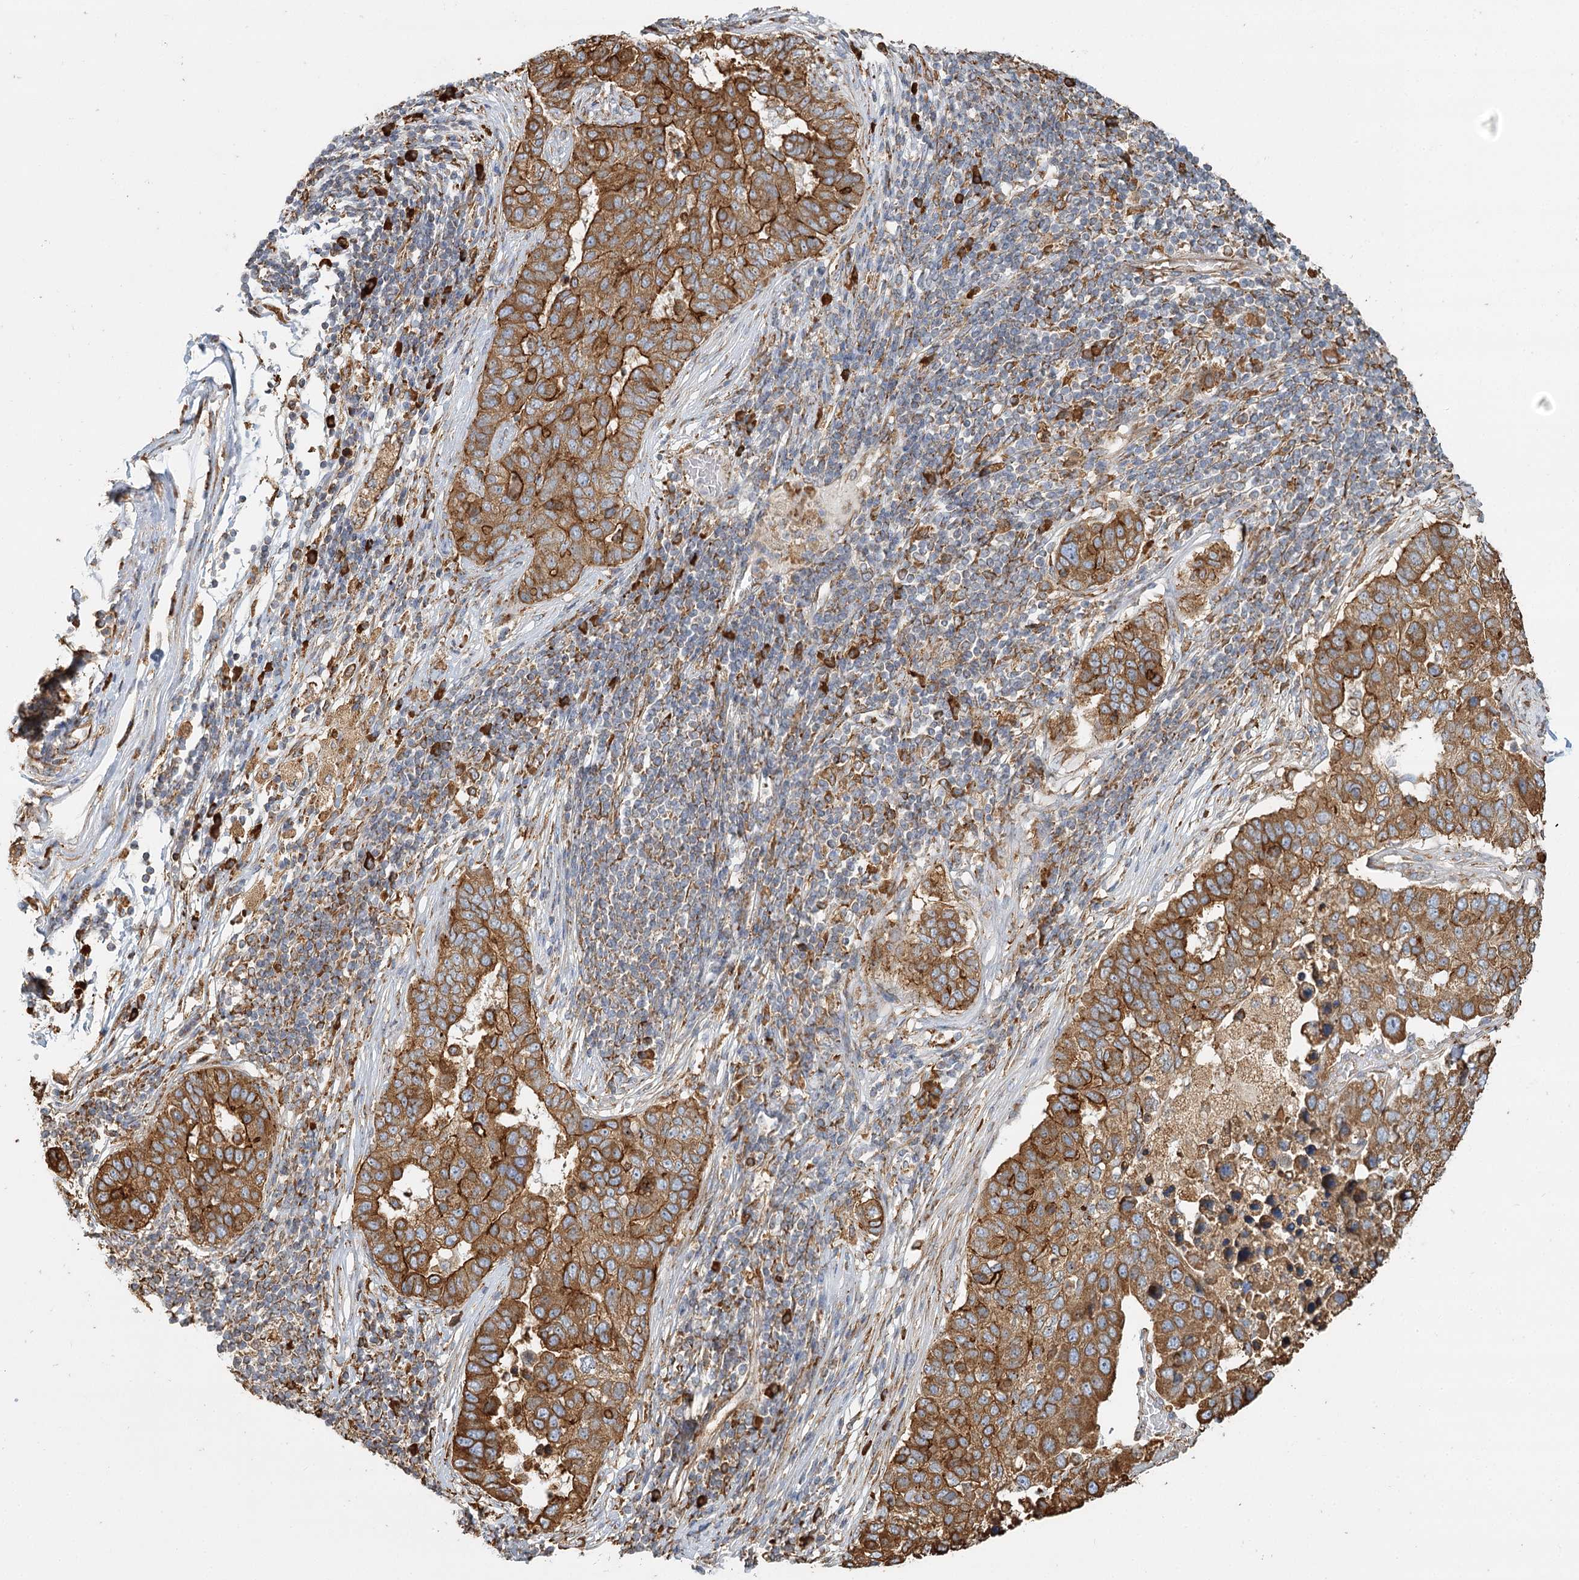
{"staining": {"intensity": "moderate", "quantity": ">75%", "location": "cytoplasmic/membranous"}, "tissue": "pancreatic cancer", "cell_type": "Tumor cells", "image_type": "cancer", "snomed": [{"axis": "morphology", "description": "Adenocarcinoma, NOS"}, {"axis": "topography", "description": "Pancreas"}], "caption": "Human adenocarcinoma (pancreatic) stained for a protein (brown) demonstrates moderate cytoplasmic/membranous positive staining in approximately >75% of tumor cells.", "gene": "TAS1R1", "patient": {"sex": "female", "age": 61}}